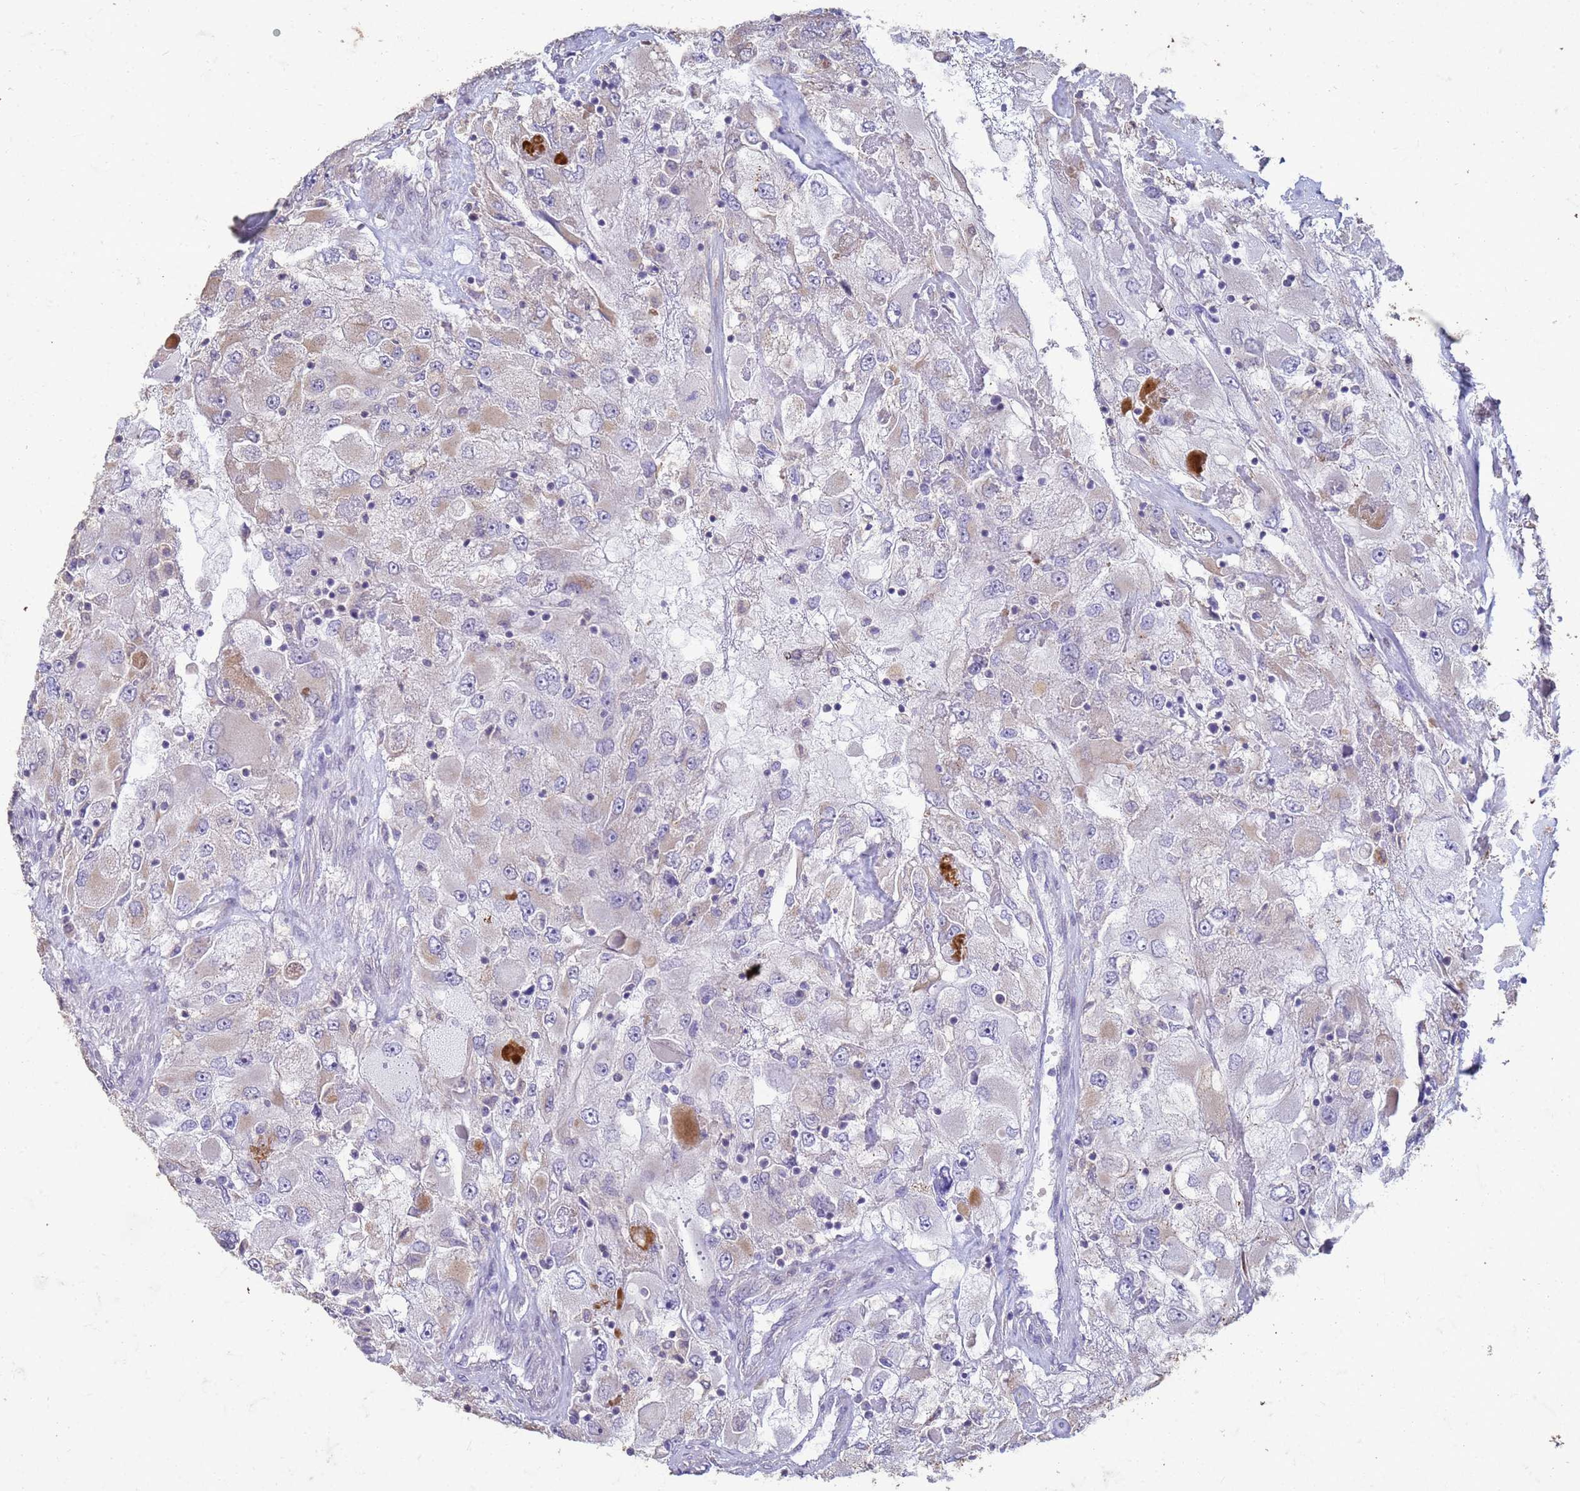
{"staining": {"intensity": "weak", "quantity": "<25%", "location": "cytoplasmic/membranous"}, "tissue": "renal cancer", "cell_type": "Tumor cells", "image_type": "cancer", "snomed": [{"axis": "morphology", "description": "Adenocarcinoma, NOS"}, {"axis": "topography", "description": "Kidney"}], "caption": "Human renal cancer stained for a protein using IHC displays no staining in tumor cells.", "gene": "SLC25A15", "patient": {"sex": "female", "age": 52}}